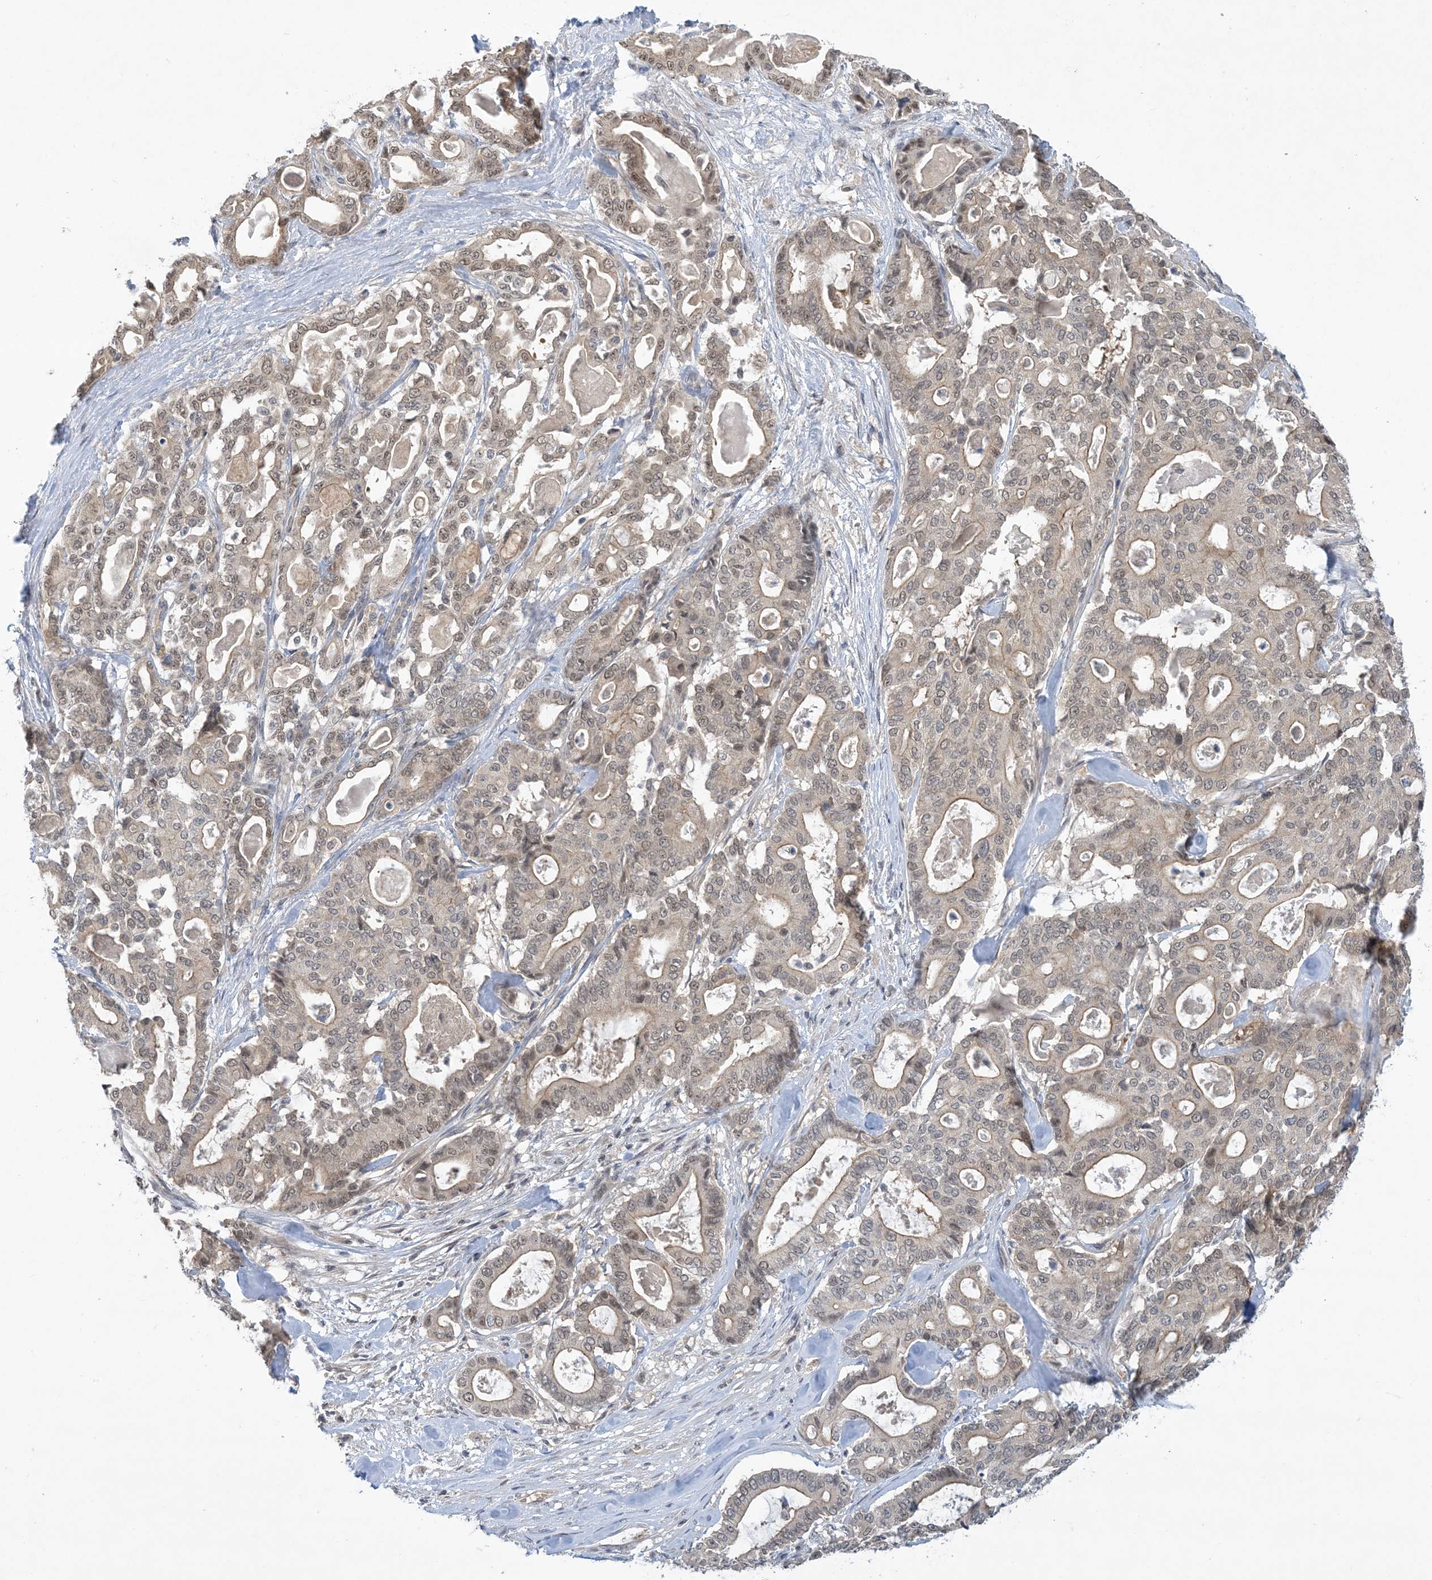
{"staining": {"intensity": "weak", "quantity": ">75%", "location": "cytoplasmic/membranous,nuclear"}, "tissue": "pancreatic cancer", "cell_type": "Tumor cells", "image_type": "cancer", "snomed": [{"axis": "morphology", "description": "Adenocarcinoma, NOS"}, {"axis": "topography", "description": "Pancreas"}], "caption": "Pancreatic cancer (adenocarcinoma) stained with IHC shows weak cytoplasmic/membranous and nuclear positivity in approximately >75% of tumor cells. Using DAB (brown) and hematoxylin (blue) stains, captured at high magnification using brightfield microscopy.", "gene": "UBE2E1", "patient": {"sex": "male", "age": 63}}